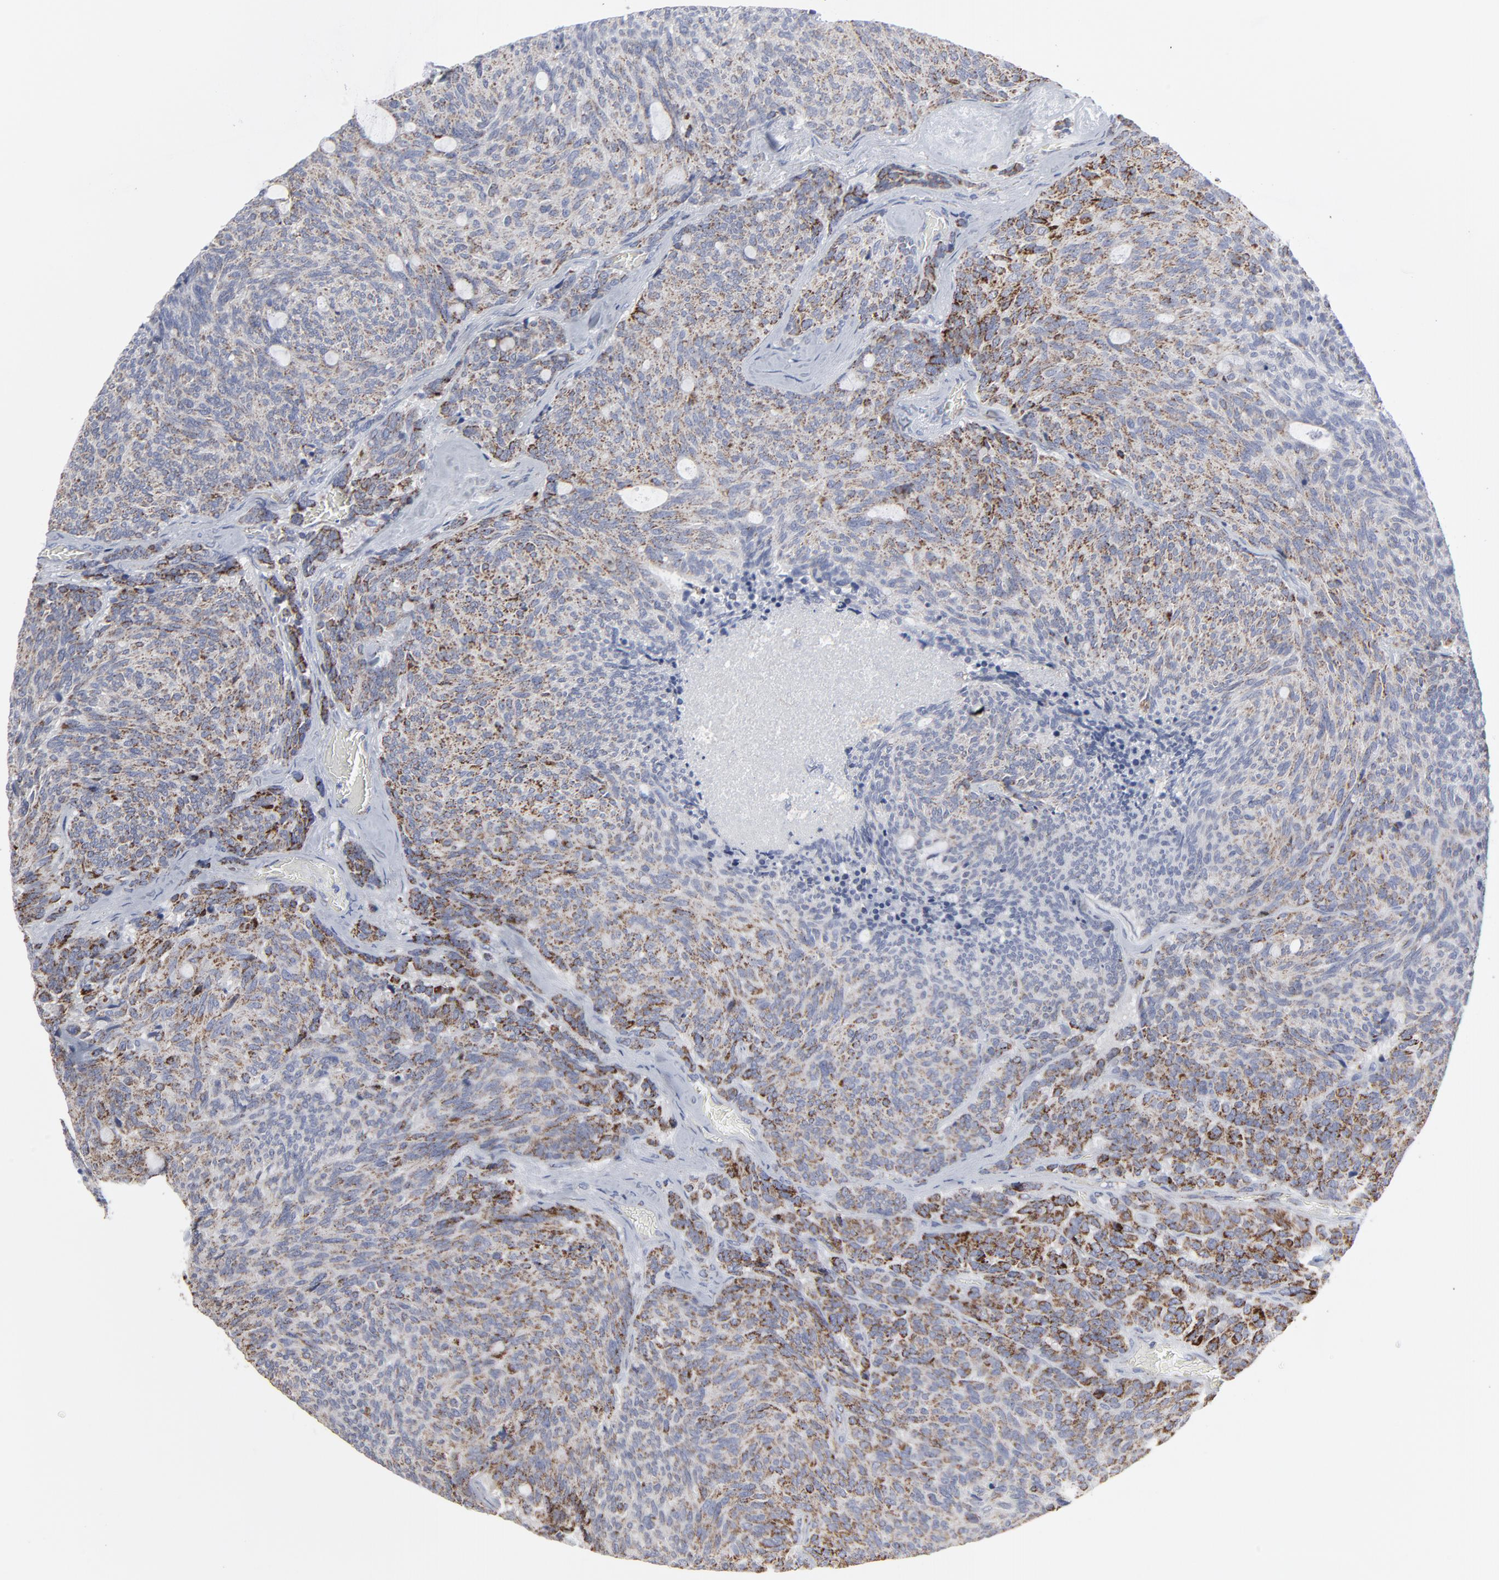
{"staining": {"intensity": "weak", "quantity": "25%-75%", "location": "cytoplasmic/membranous"}, "tissue": "carcinoid", "cell_type": "Tumor cells", "image_type": "cancer", "snomed": [{"axis": "morphology", "description": "Carcinoid, malignant, NOS"}, {"axis": "topography", "description": "Pancreas"}], "caption": "IHC micrograph of human carcinoid (malignant) stained for a protein (brown), which shows low levels of weak cytoplasmic/membranous expression in approximately 25%-75% of tumor cells.", "gene": "TXNRD2", "patient": {"sex": "female", "age": 54}}